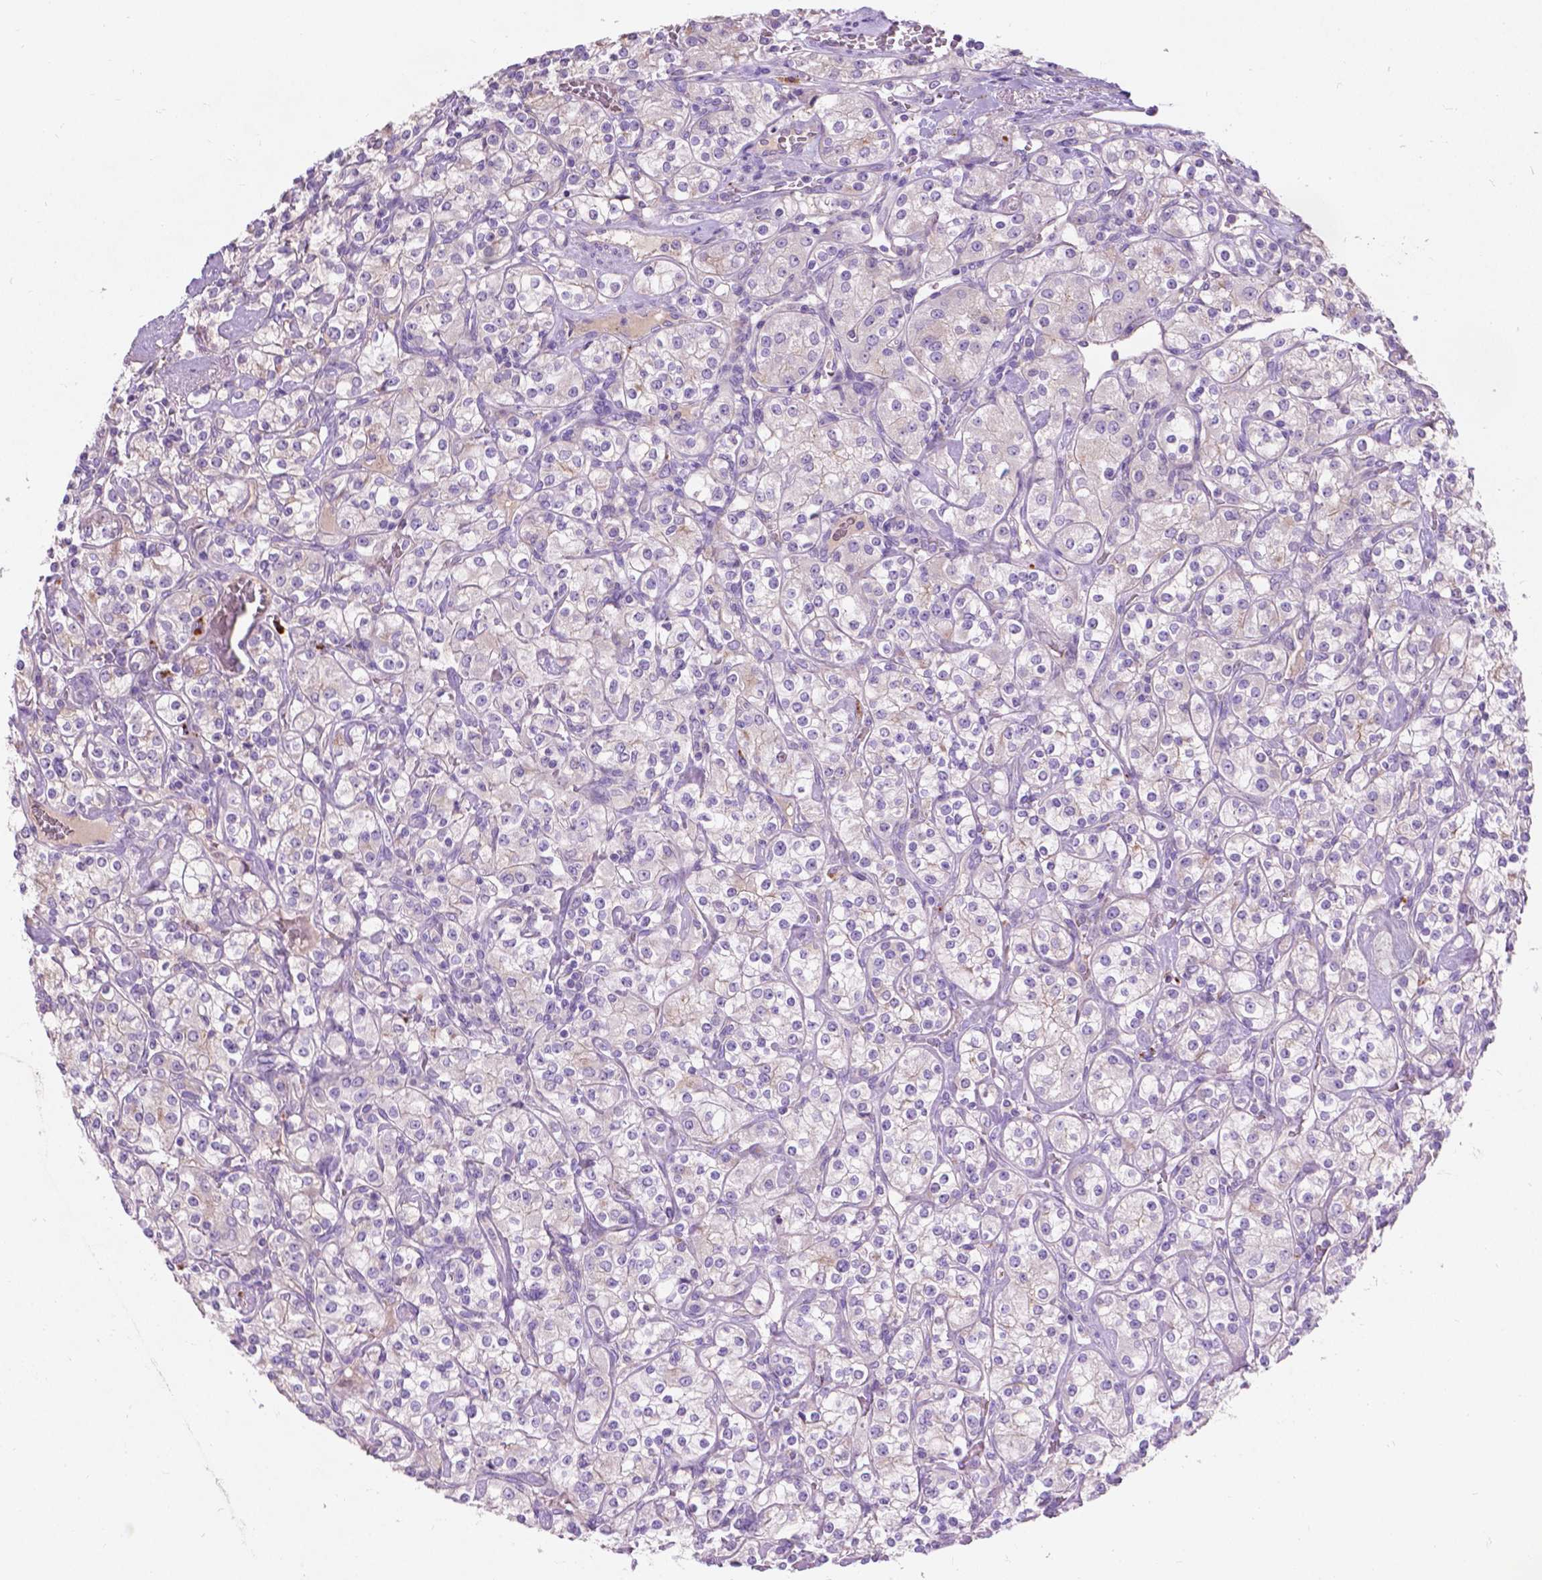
{"staining": {"intensity": "negative", "quantity": "none", "location": "none"}, "tissue": "renal cancer", "cell_type": "Tumor cells", "image_type": "cancer", "snomed": [{"axis": "morphology", "description": "Adenocarcinoma, NOS"}, {"axis": "topography", "description": "Kidney"}], "caption": "Tumor cells are negative for brown protein staining in renal adenocarcinoma. (DAB (3,3'-diaminobenzidine) immunohistochemistry with hematoxylin counter stain).", "gene": "NOXO1", "patient": {"sex": "male", "age": 77}}